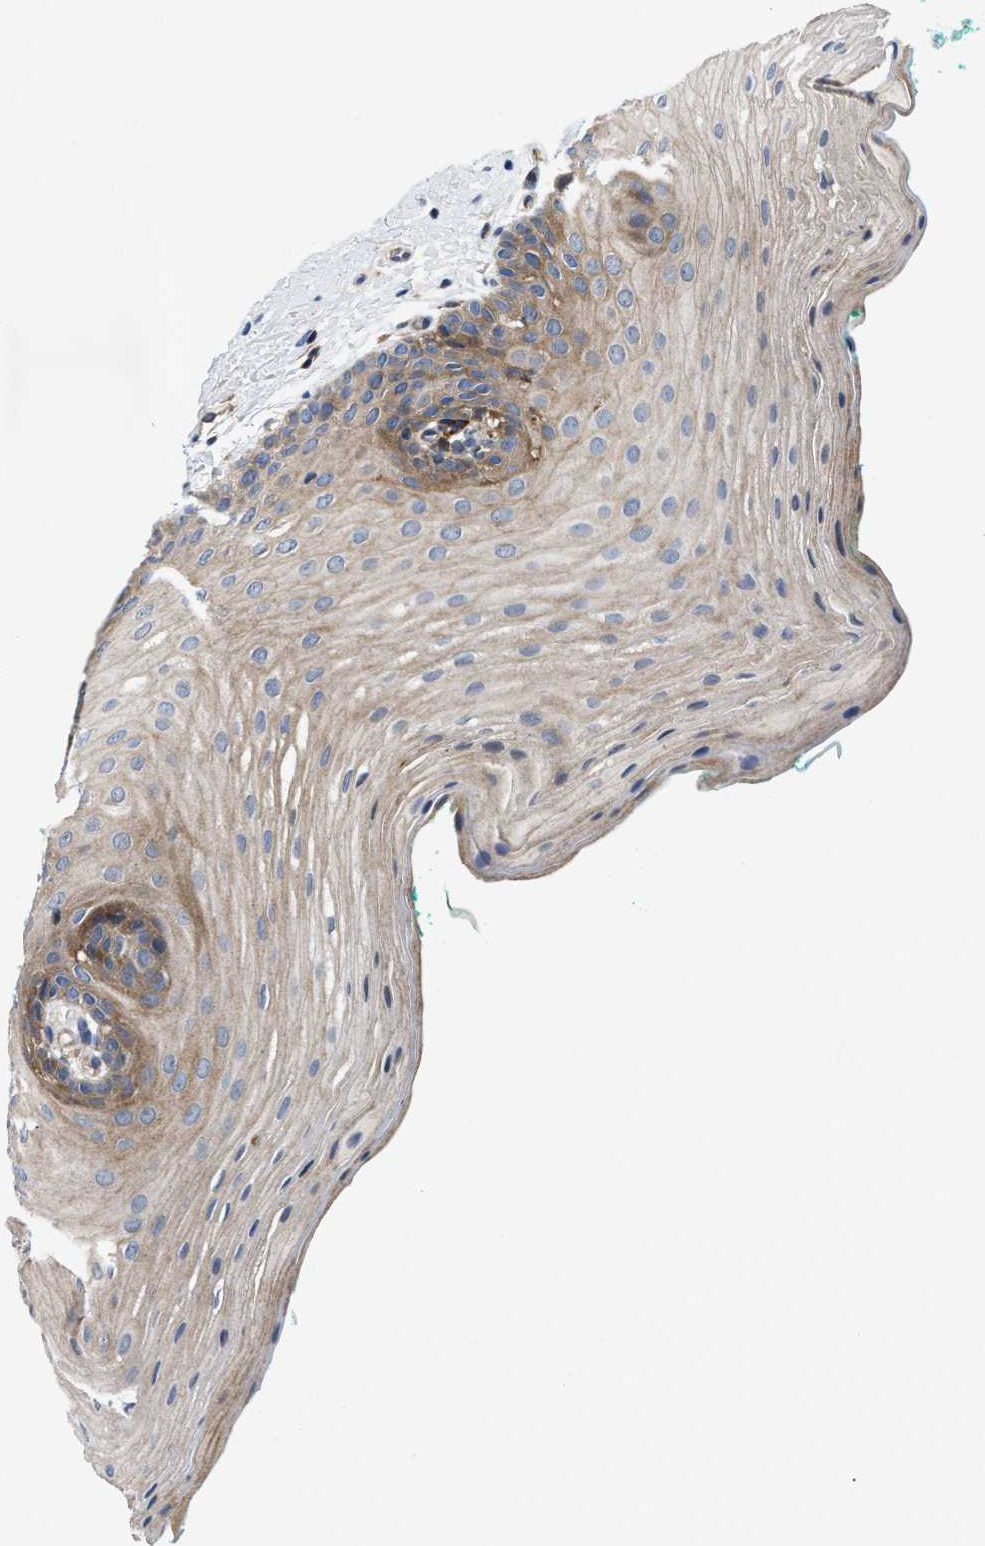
{"staining": {"intensity": "moderate", "quantity": ">75%", "location": "cytoplasmic/membranous"}, "tissue": "oral mucosa", "cell_type": "Squamous epithelial cells", "image_type": "normal", "snomed": [{"axis": "morphology", "description": "Normal tissue, NOS"}, {"axis": "topography", "description": "Oral tissue"}], "caption": "High-power microscopy captured an immunohistochemistry (IHC) micrograph of unremarkable oral mucosa, revealing moderate cytoplasmic/membranous positivity in about >75% of squamous epithelial cells.", "gene": "SPAST", "patient": {"sex": "male", "age": 58}}